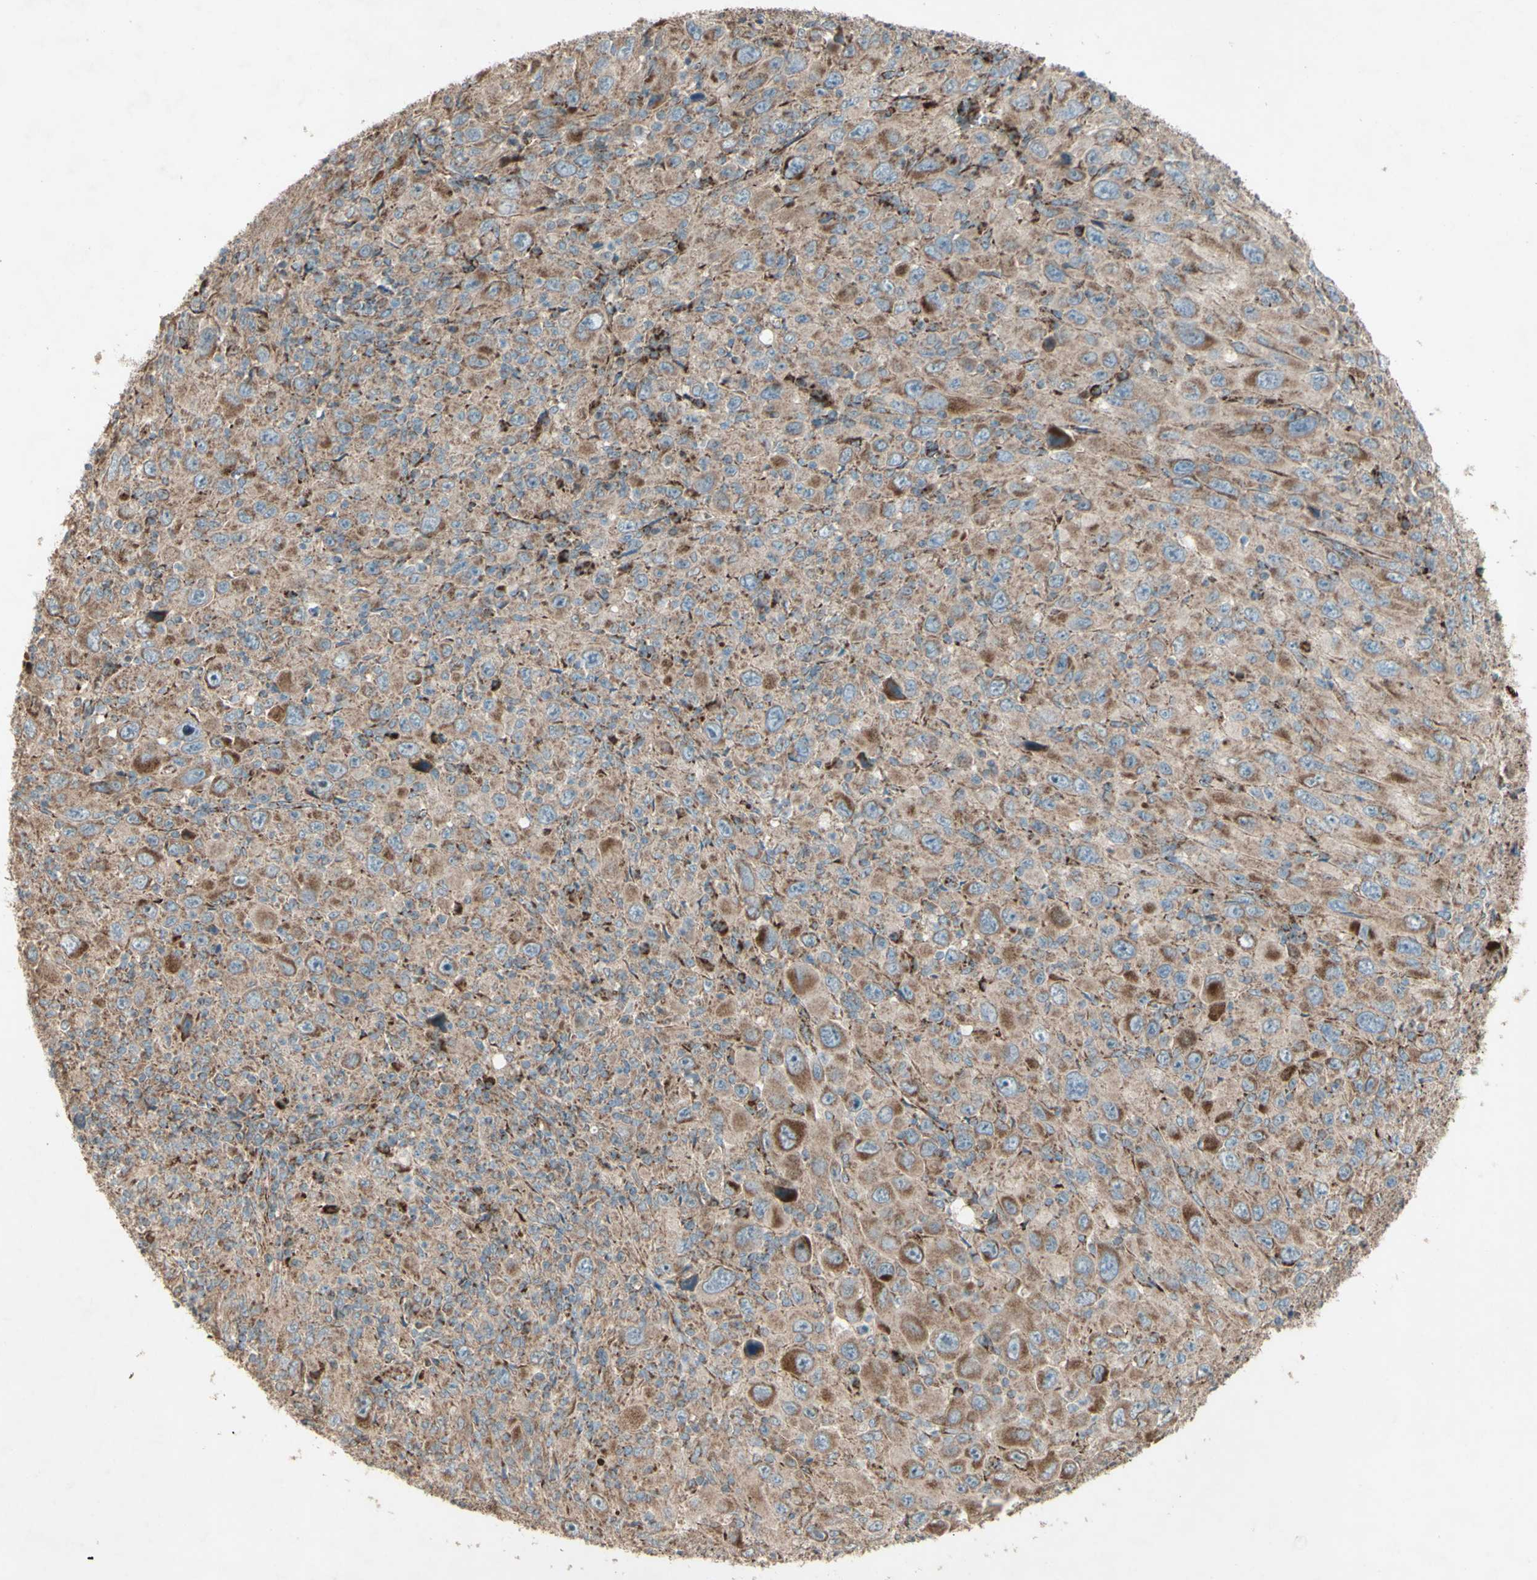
{"staining": {"intensity": "moderate", "quantity": ">75%", "location": "cytoplasmic/membranous"}, "tissue": "melanoma", "cell_type": "Tumor cells", "image_type": "cancer", "snomed": [{"axis": "morphology", "description": "Malignant melanoma, Metastatic site"}, {"axis": "topography", "description": "Skin"}], "caption": "Moderate cytoplasmic/membranous staining is seen in about >75% of tumor cells in malignant melanoma (metastatic site).", "gene": "RHOT1", "patient": {"sex": "female", "age": 56}}